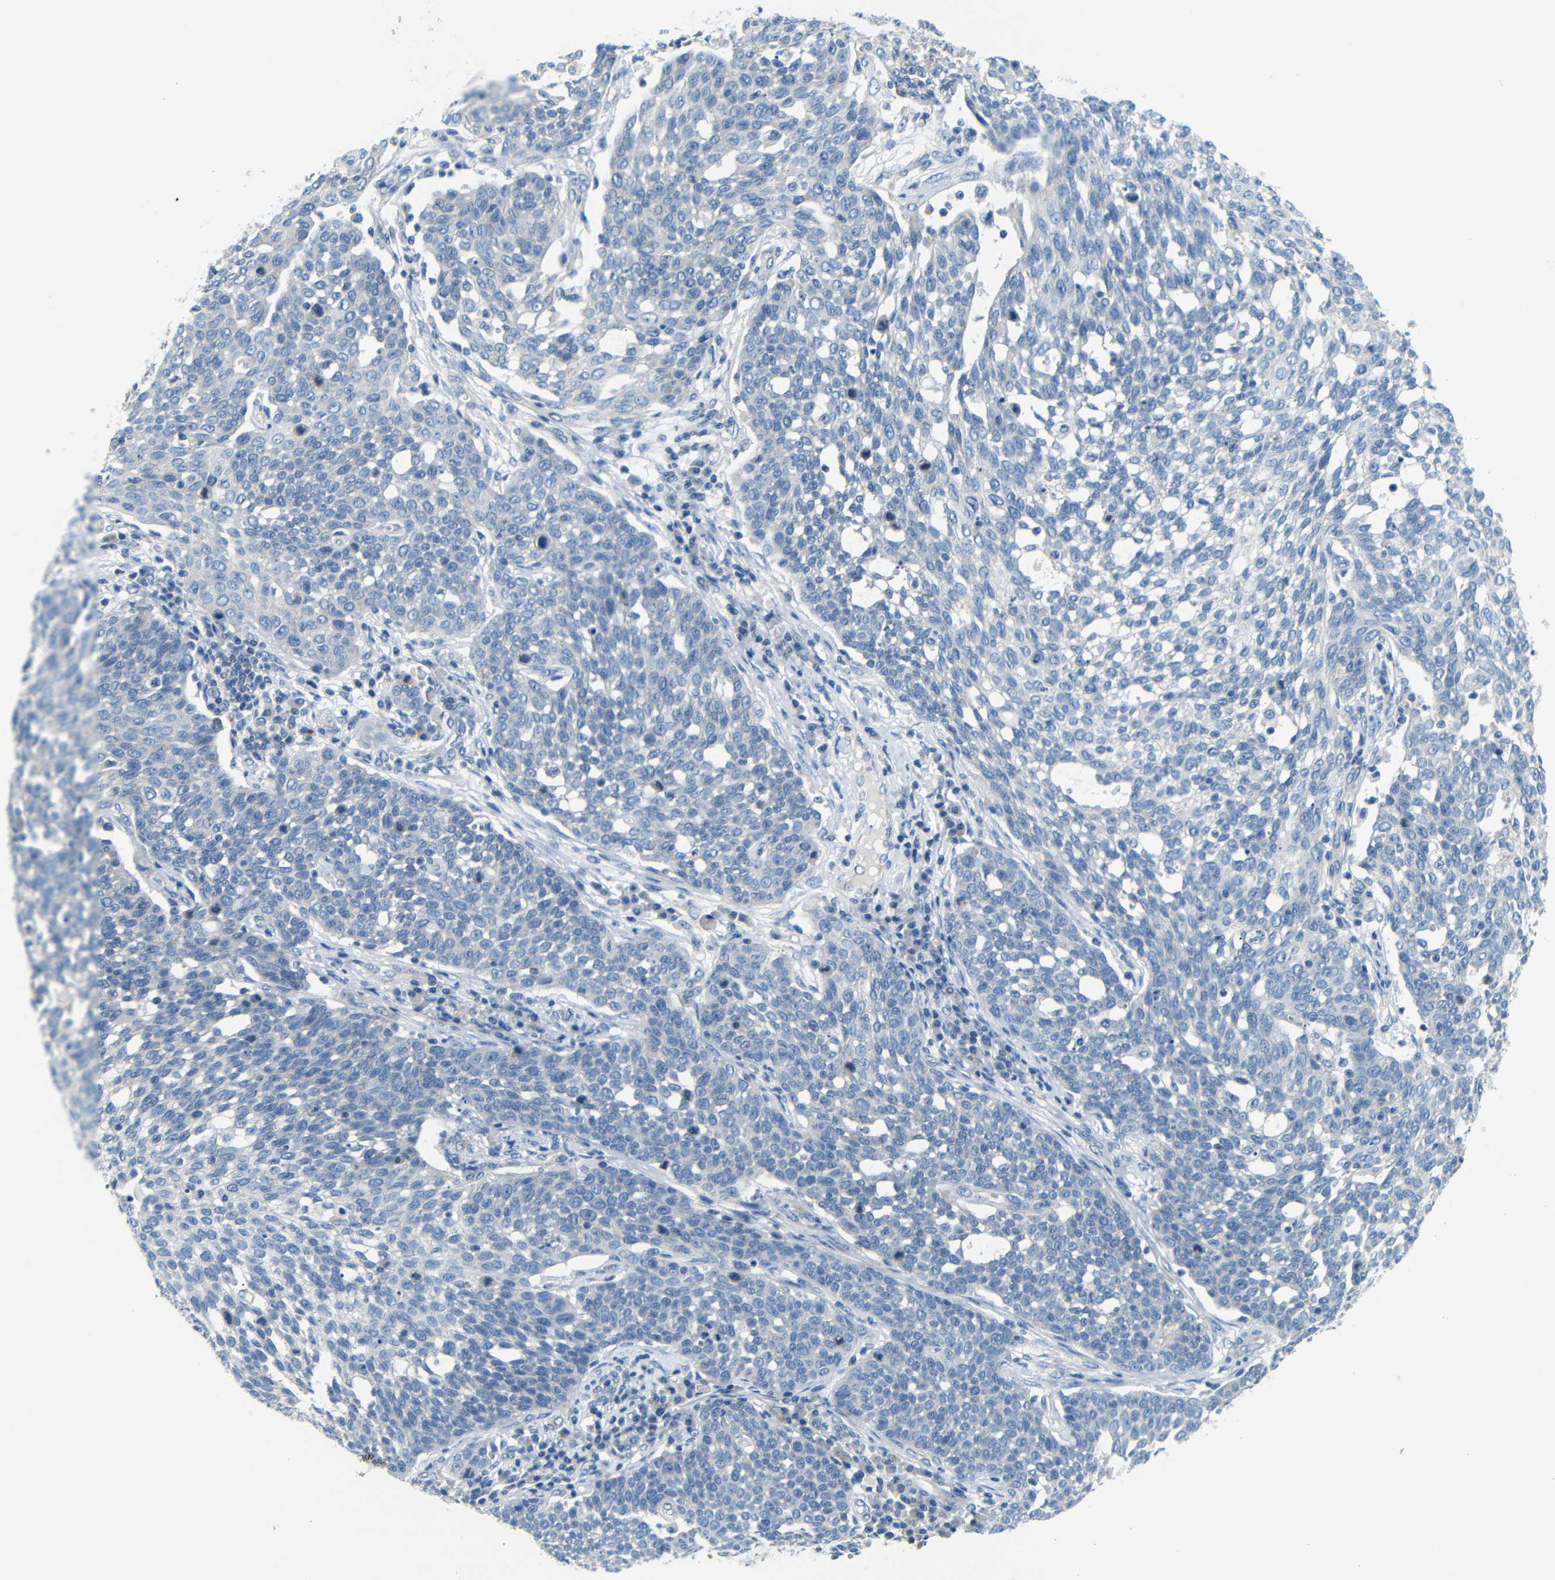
{"staining": {"intensity": "negative", "quantity": "none", "location": "none"}, "tissue": "cervical cancer", "cell_type": "Tumor cells", "image_type": "cancer", "snomed": [{"axis": "morphology", "description": "Squamous cell carcinoma, NOS"}, {"axis": "topography", "description": "Cervix"}], "caption": "Protein analysis of cervical cancer (squamous cell carcinoma) shows no significant positivity in tumor cells.", "gene": "DCP1A", "patient": {"sex": "female", "age": 34}}